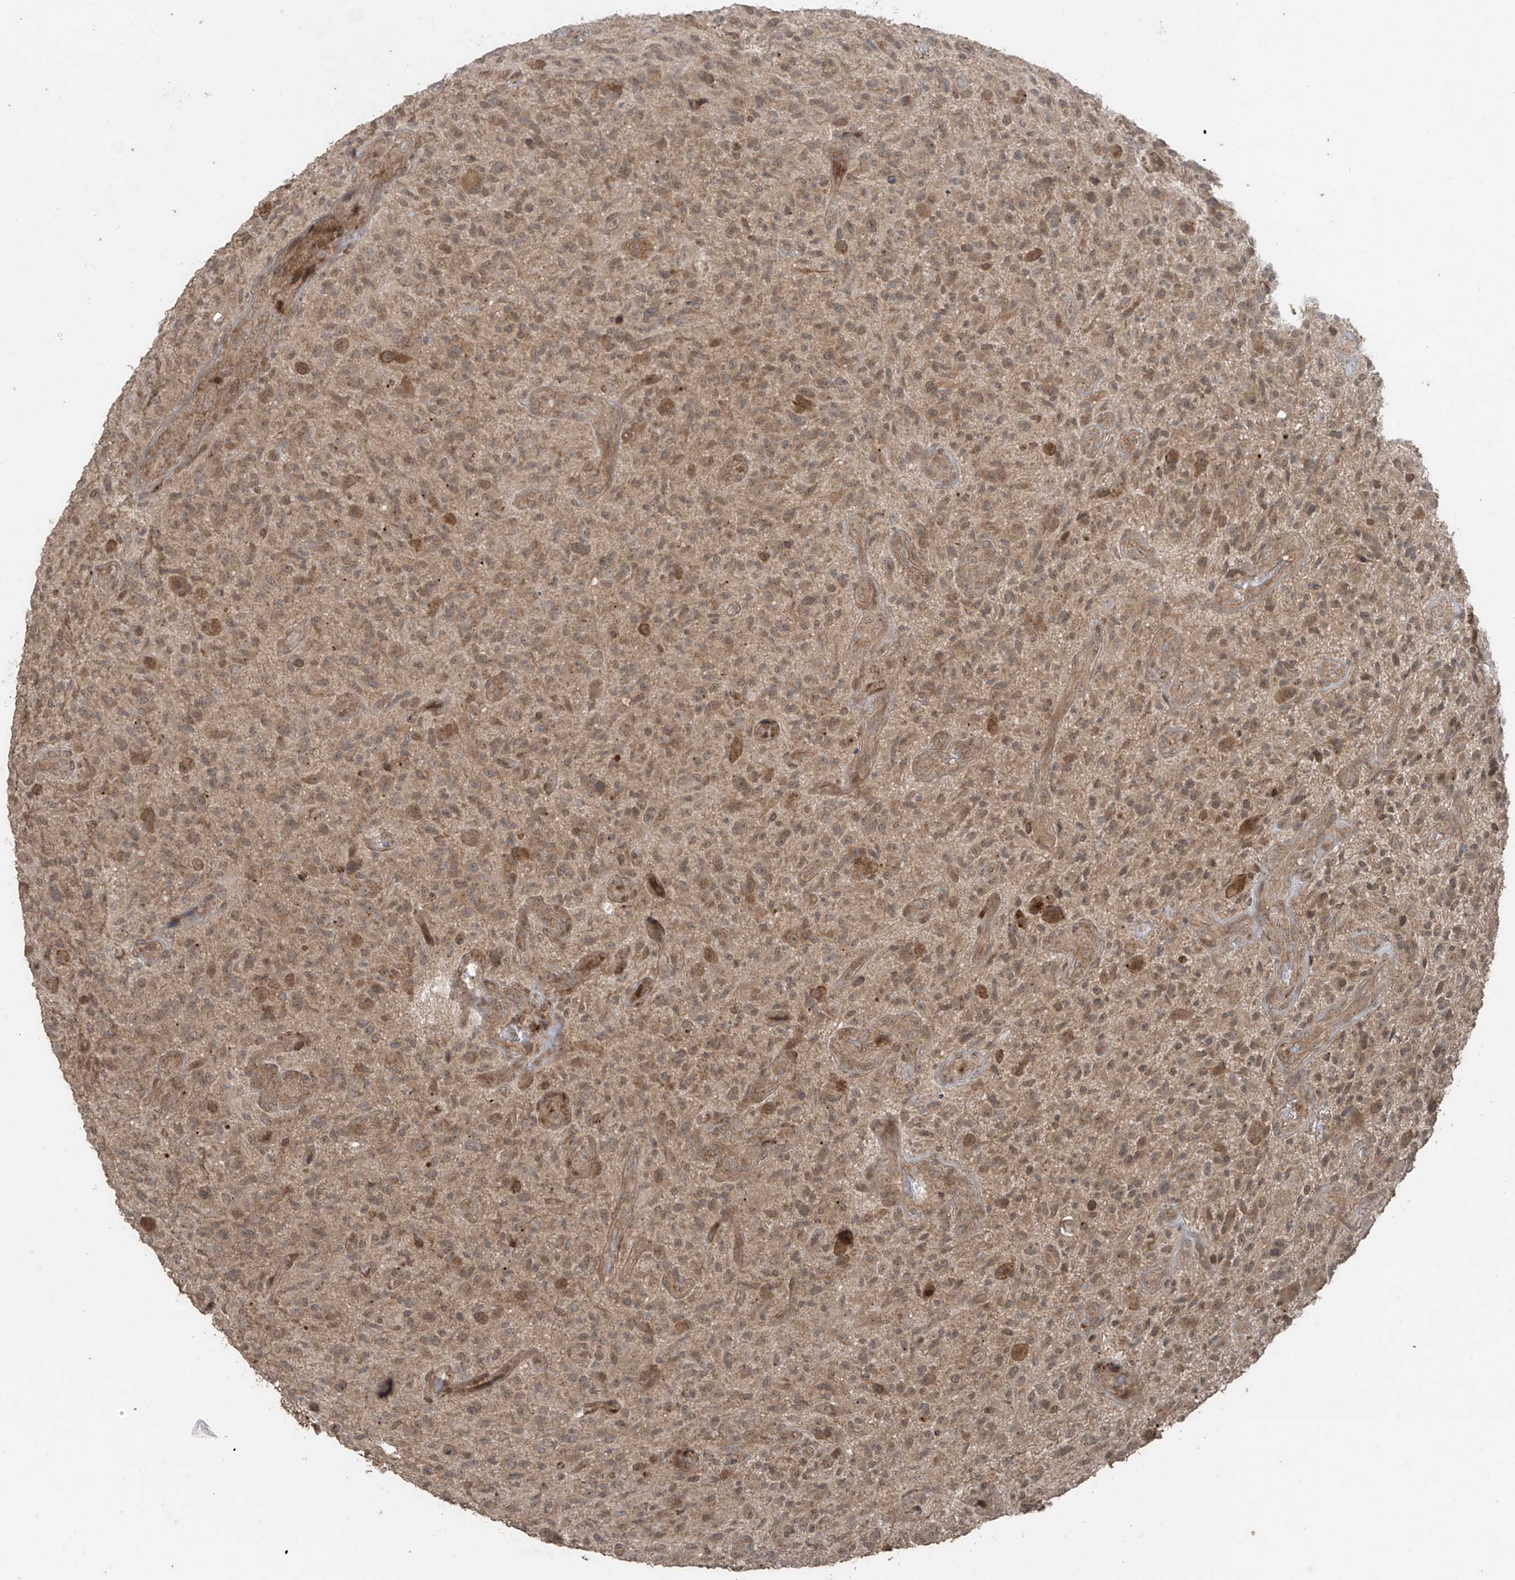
{"staining": {"intensity": "moderate", "quantity": ">75%", "location": "cytoplasmic/membranous"}, "tissue": "glioma", "cell_type": "Tumor cells", "image_type": "cancer", "snomed": [{"axis": "morphology", "description": "Glioma, malignant, High grade"}, {"axis": "topography", "description": "Brain"}], "caption": "Approximately >75% of tumor cells in glioma demonstrate moderate cytoplasmic/membranous protein expression as visualized by brown immunohistochemical staining.", "gene": "PGPEP1", "patient": {"sex": "male", "age": 47}}